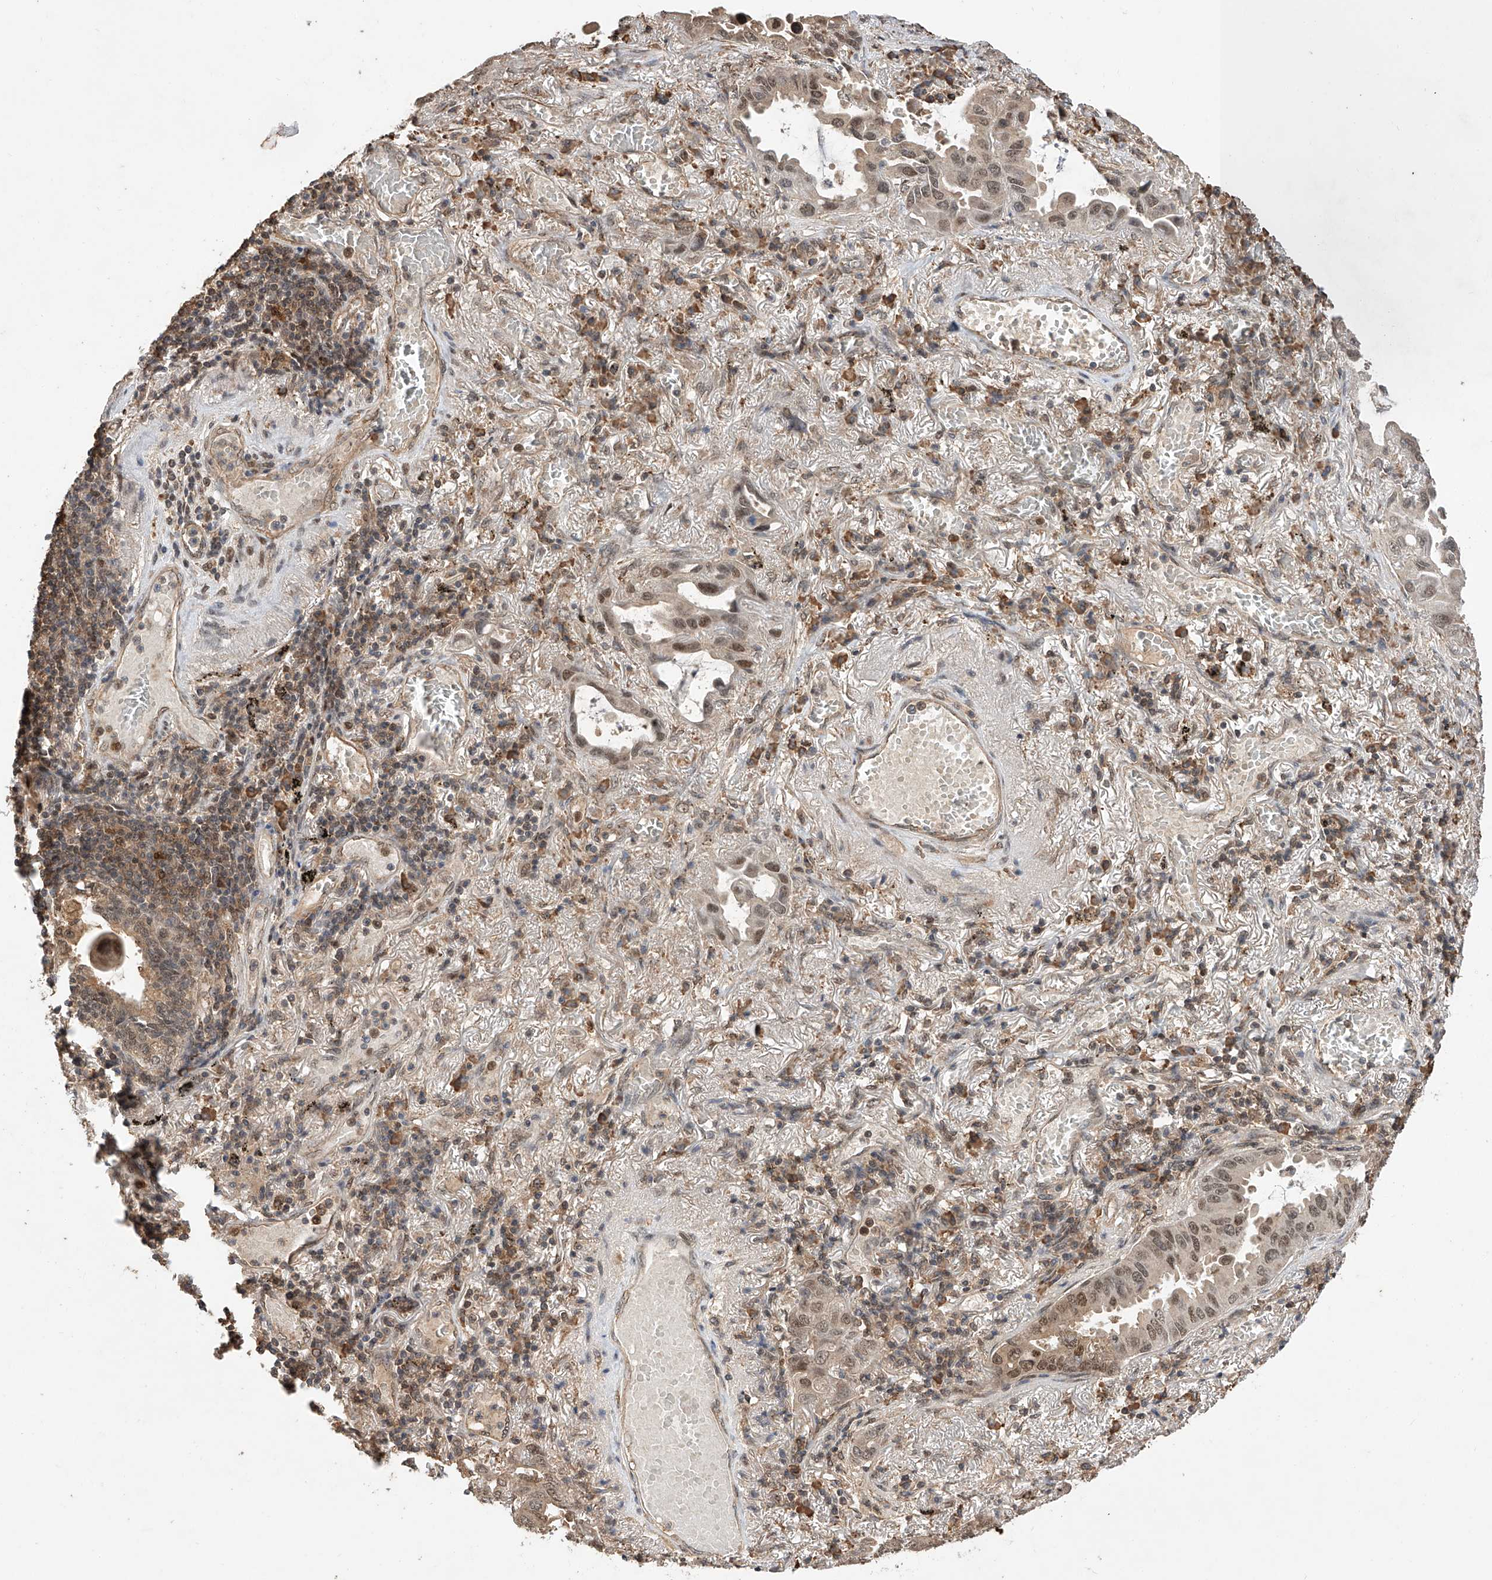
{"staining": {"intensity": "moderate", "quantity": ">75%", "location": "nuclear"}, "tissue": "lung cancer", "cell_type": "Tumor cells", "image_type": "cancer", "snomed": [{"axis": "morphology", "description": "Adenocarcinoma, NOS"}, {"axis": "topography", "description": "Lung"}], "caption": "Lung adenocarcinoma stained with a brown dye demonstrates moderate nuclear positive positivity in about >75% of tumor cells.", "gene": "RILPL2", "patient": {"sex": "male", "age": 64}}